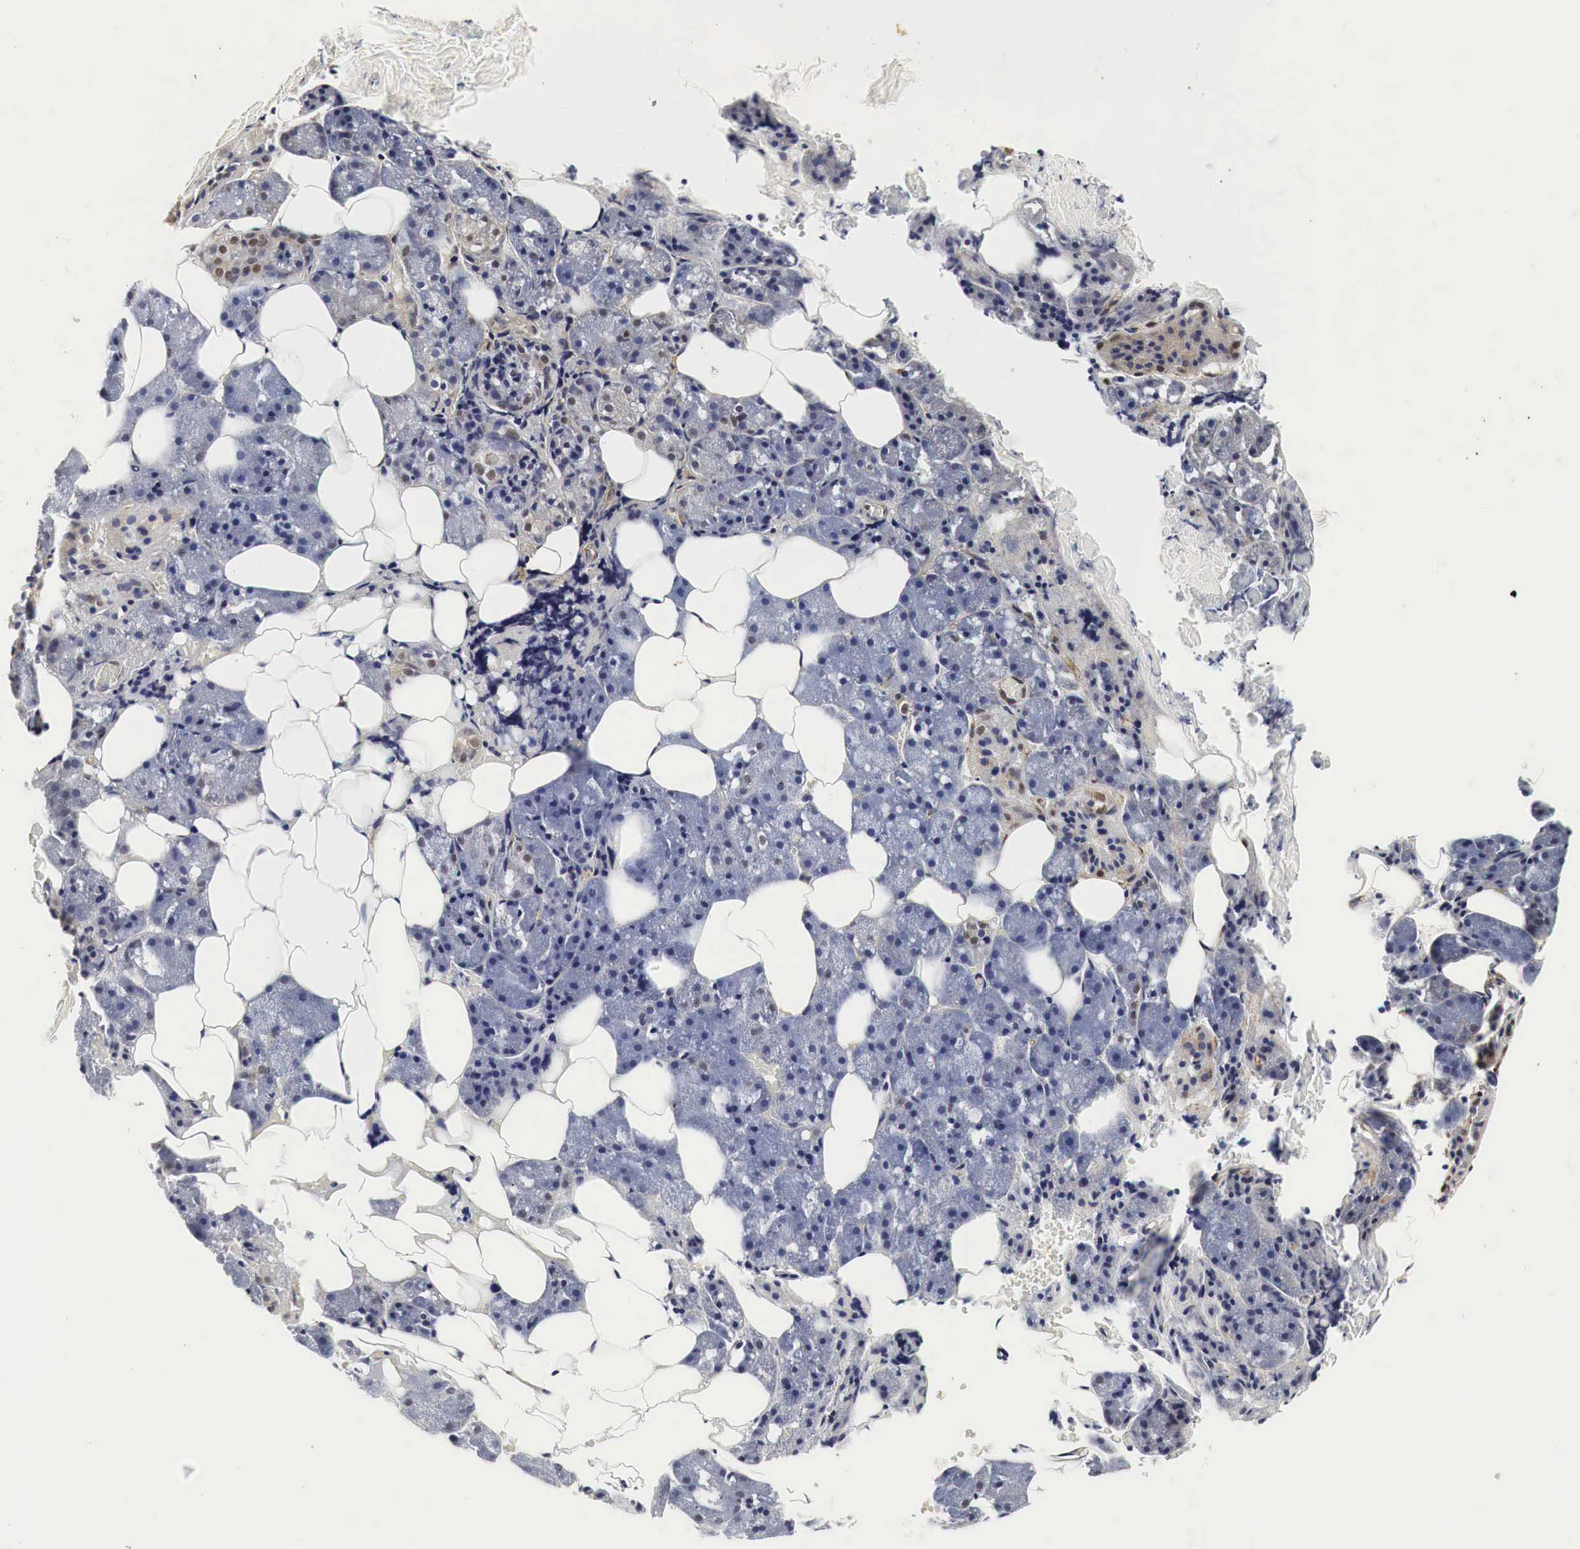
{"staining": {"intensity": "weak", "quantity": ">75%", "location": "cytoplasmic/membranous"}, "tissue": "salivary gland", "cell_type": "Glandular cells", "image_type": "normal", "snomed": [{"axis": "morphology", "description": "Normal tissue, NOS"}, {"axis": "topography", "description": "Salivary gland"}], "caption": "This histopathology image displays immunohistochemistry (IHC) staining of normal human salivary gland, with low weak cytoplasmic/membranous staining in approximately >75% of glandular cells.", "gene": "SPIN1", "patient": {"sex": "female", "age": 55}}